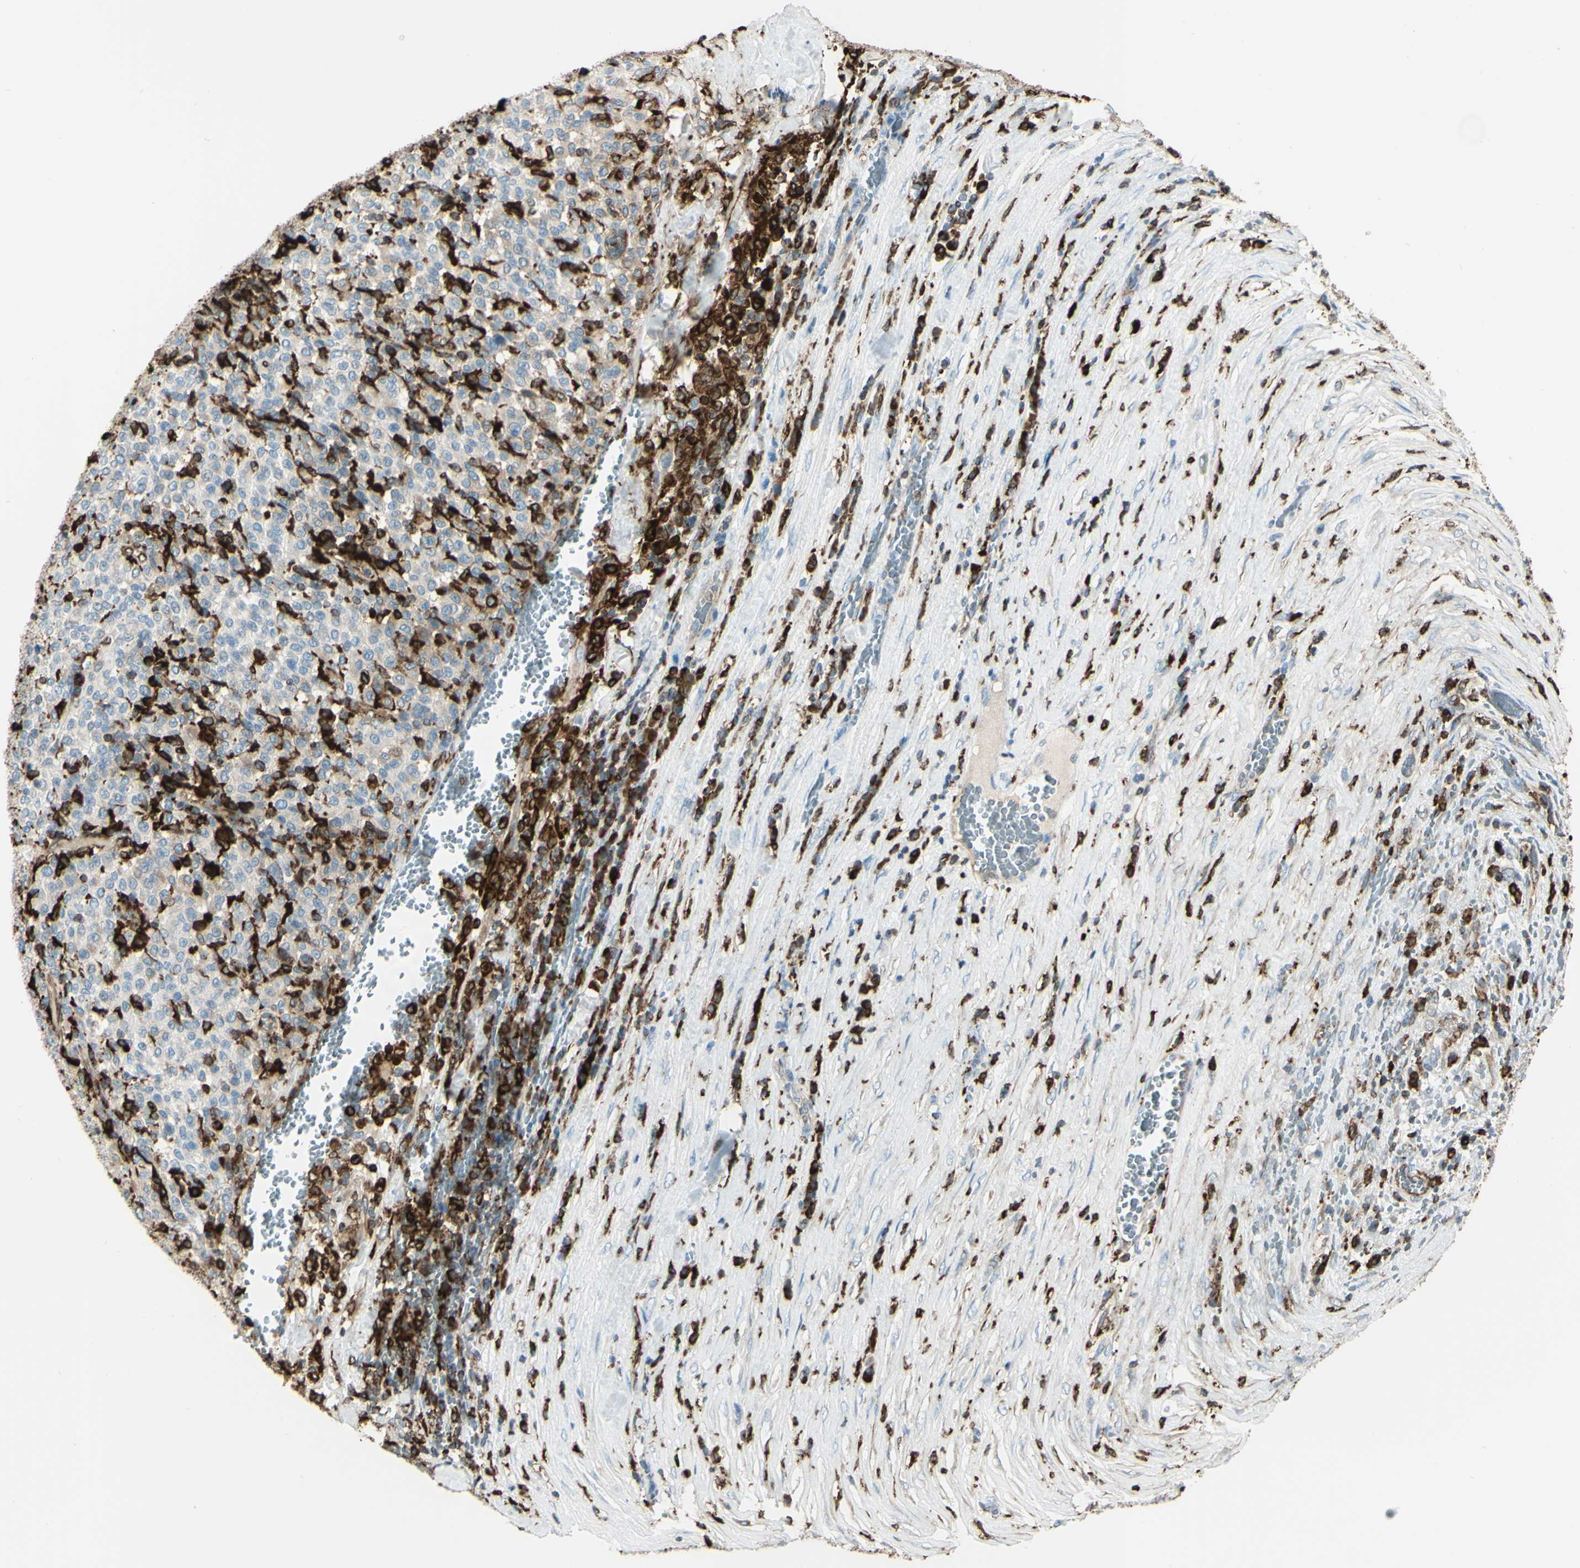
{"staining": {"intensity": "strong", "quantity": "<25%", "location": "cytoplasmic/membranous"}, "tissue": "melanoma", "cell_type": "Tumor cells", "image_type": "cancer", "snomed": [{"axis": "morphology", "description": "Malignant melanoma, Metastatic site"}, {"axis": "topography", "description": "Pancreas"}], "caption": "Immunohistochemistry staining of melanoma, which displays medium levels of strong cytoplasmic/membranous staining in about <25% of tumor cells indicating strong cytoplasmic/membranous protein positivity. The staining was performed using DAB (3,3'-diaminobenzidine) (brown) for protein detection and nuclei were counterstained in hematoxylin (blue).", "gene": "CD74", "patient": {"sex": "female", "age": 30}}